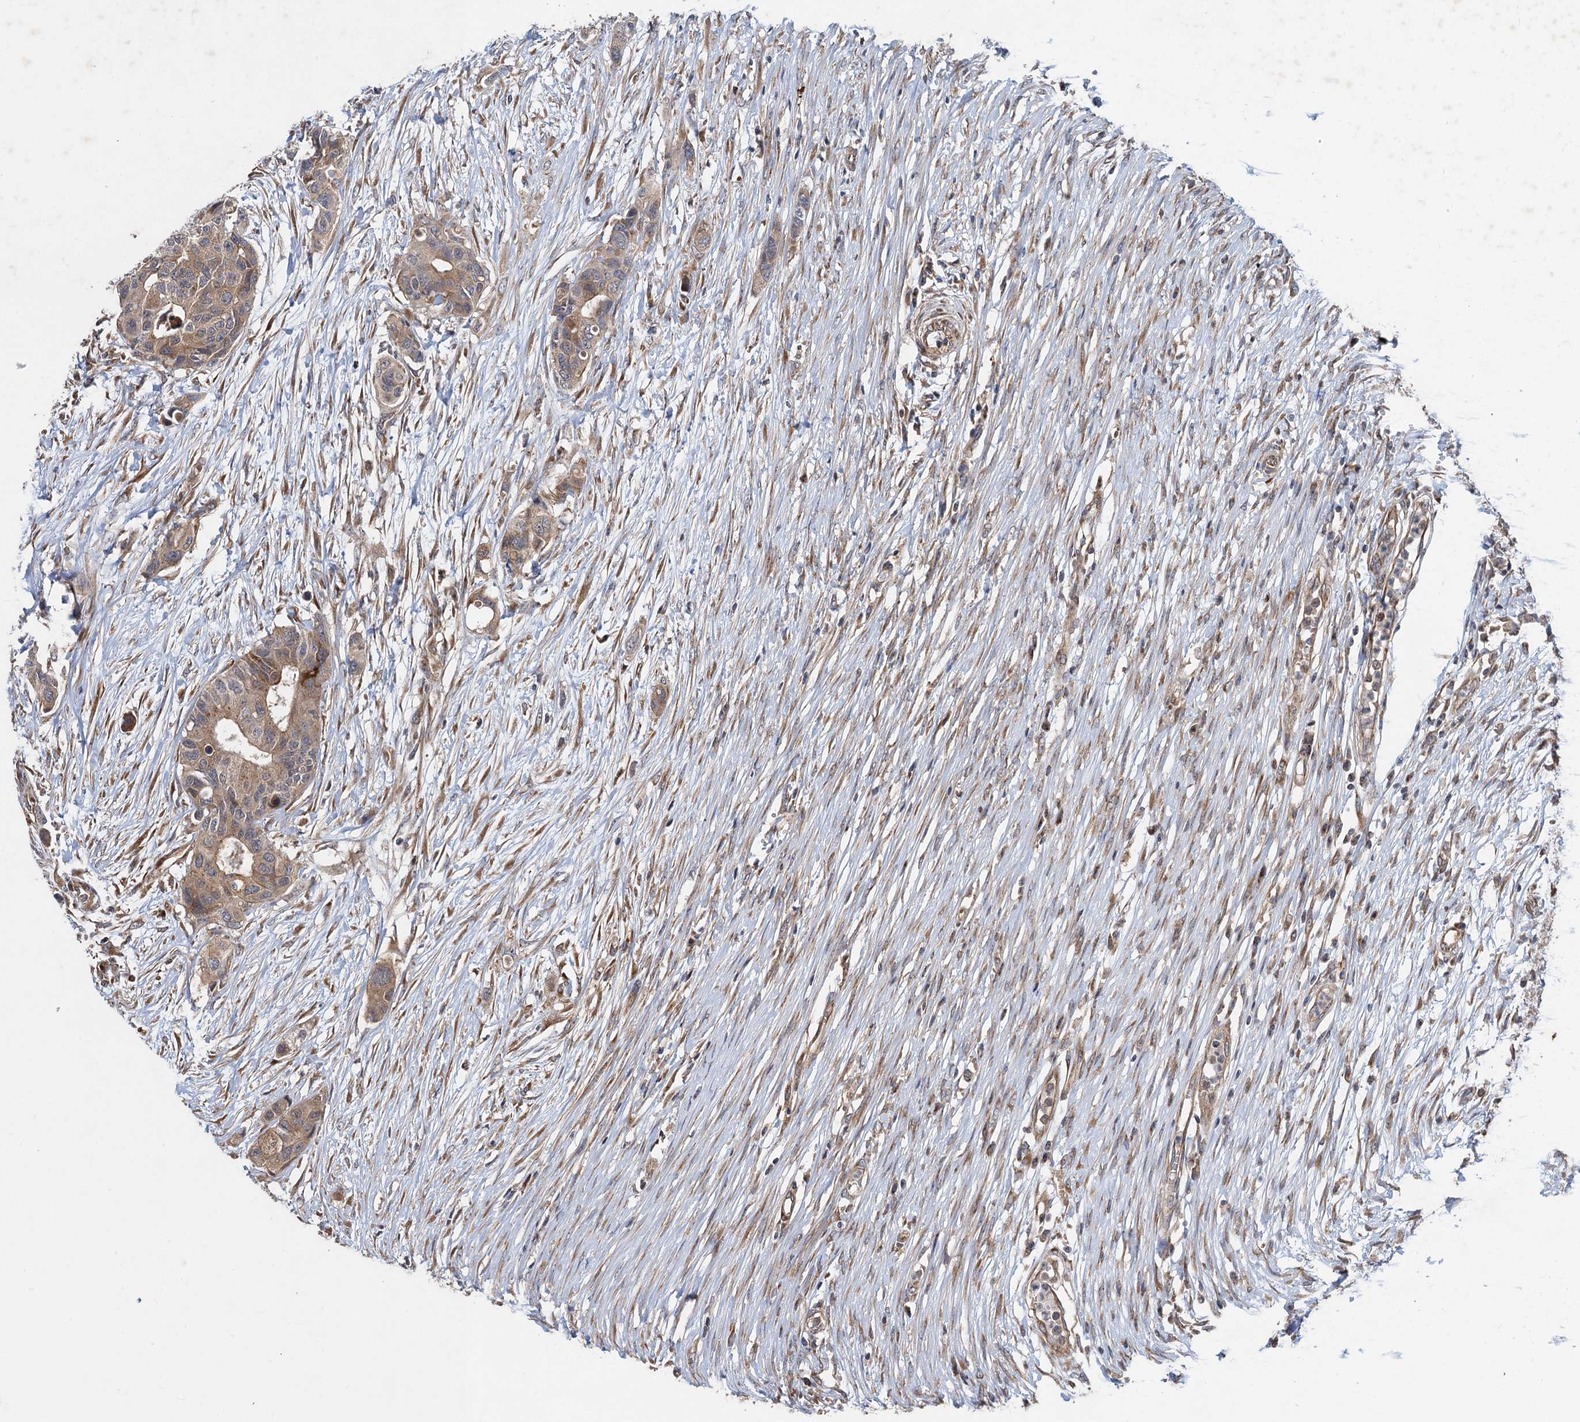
{"staining": {"intensity": "moderate", "quantity": ">75%", "location": "cytoplasmic/membranous"}, "tissue": "colorectal cancer", "cell_type": "Tumor cells", "image_type": "cancer", "snomed": [{"axis": "morphology", "description": "Adenocarcinoma, NOS"}, {"axis": "topography", "description": "Colon"}], "caption": "The micrograph displays staining of colorectal adenocarcinoma, revealing moderate cytoplasmic/membranous protein staining (brown color) within tumor cells.", "gene": "HAUS1", "patient": {"sex": "male", "age": 77}}